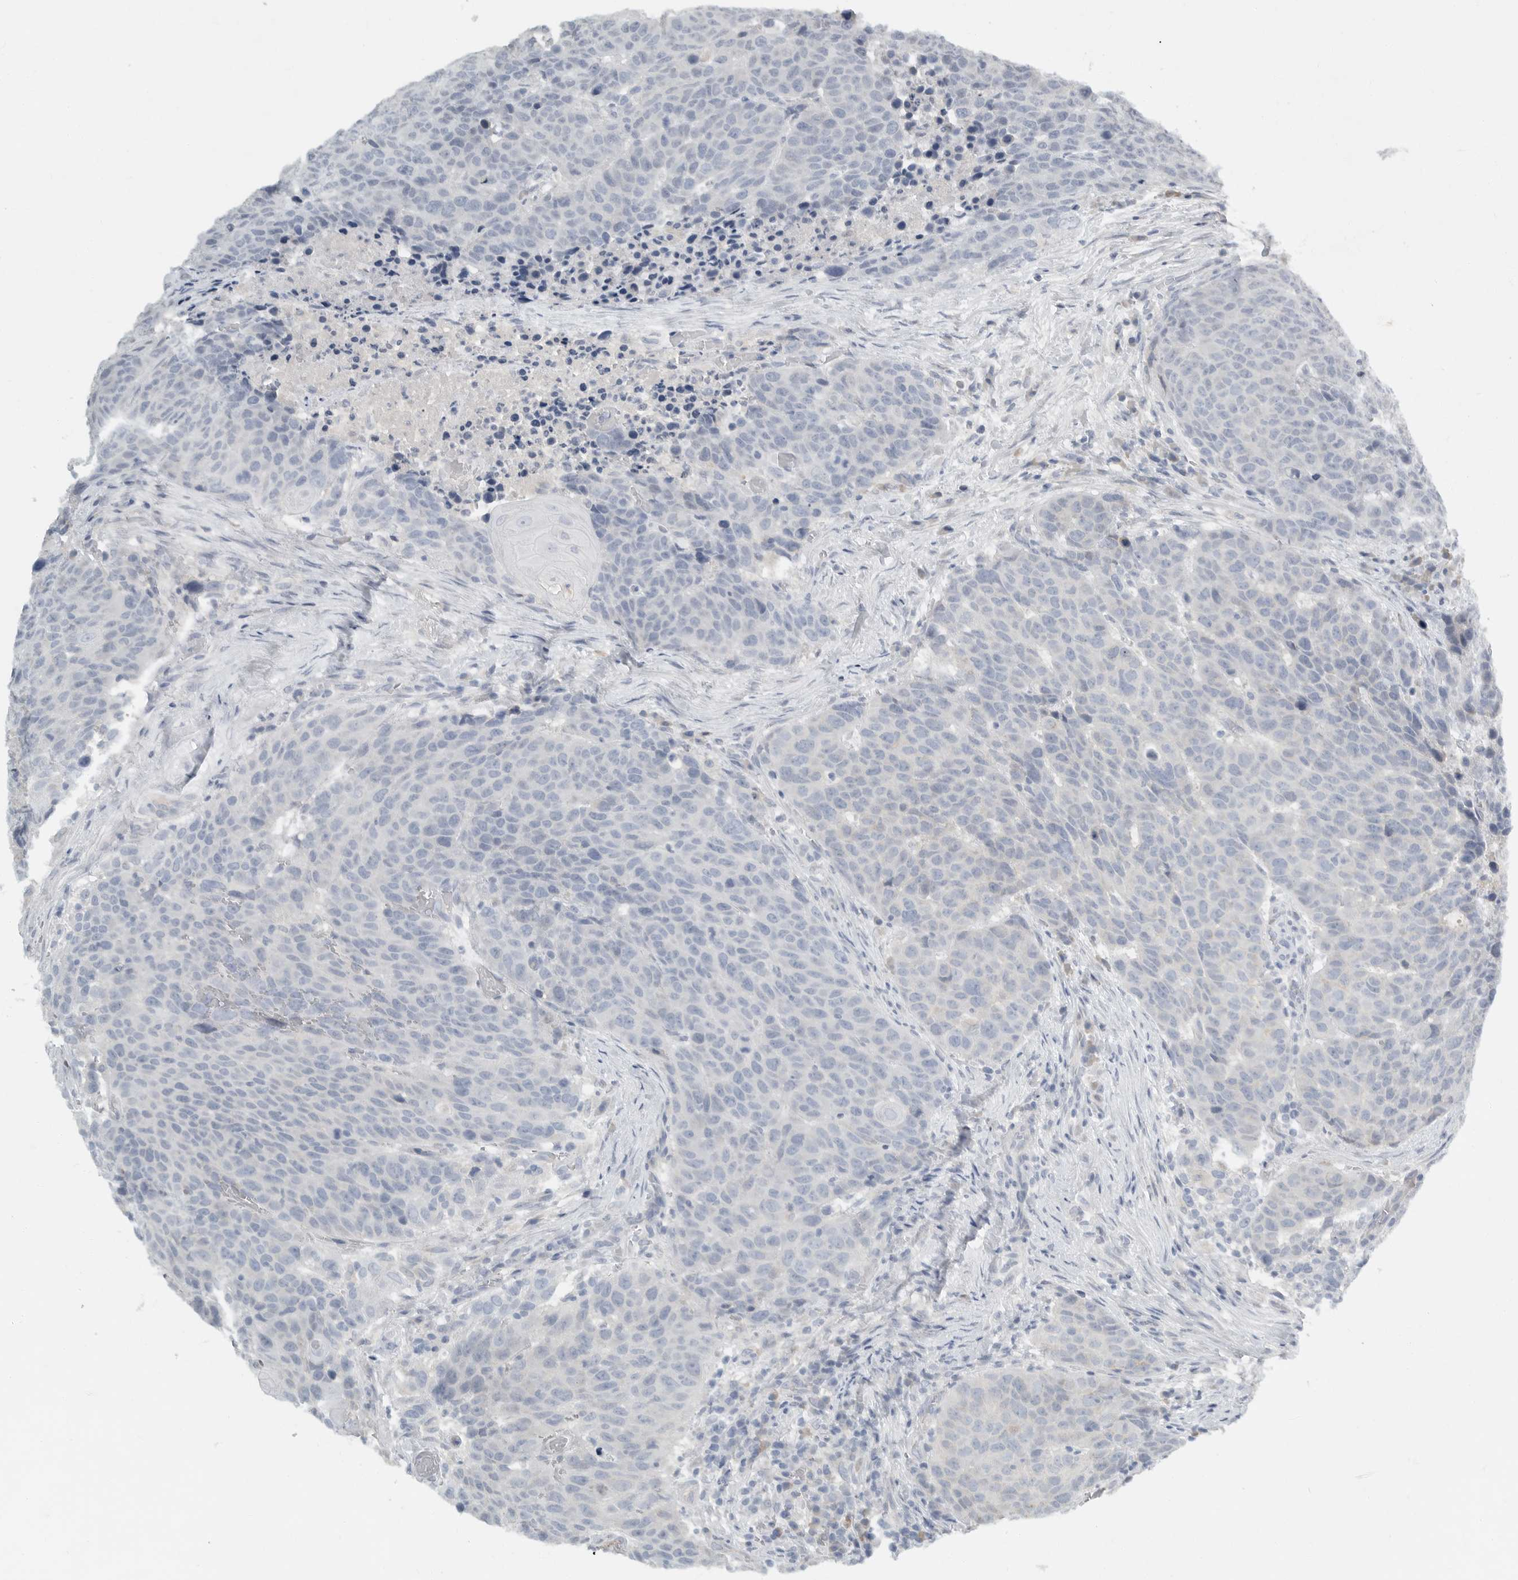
{"staining": {"intensity": "negative", "quantity": "none", "location": "none"}, "tissue": "head and neck cancer", "cell_type": "Tumor cells", "image_type": "cancer", "snomed": [{"axis": "morphology", "description": "Squamous cell carcinoma, NOS"}, {"axis": "topography", "description": "Head-Neck"}], "caption": "Immunohistochemistry image of human squamous cell carcinoma (head and neck) stained for a protein (brown), which demonstrates no expression in tumor cells. (DAB immunohistochemistry (IHC) visualized using brightfield microscopy, high magnification).", "gene": "PAM", "patient": {"sex": "male", "age": 66}}